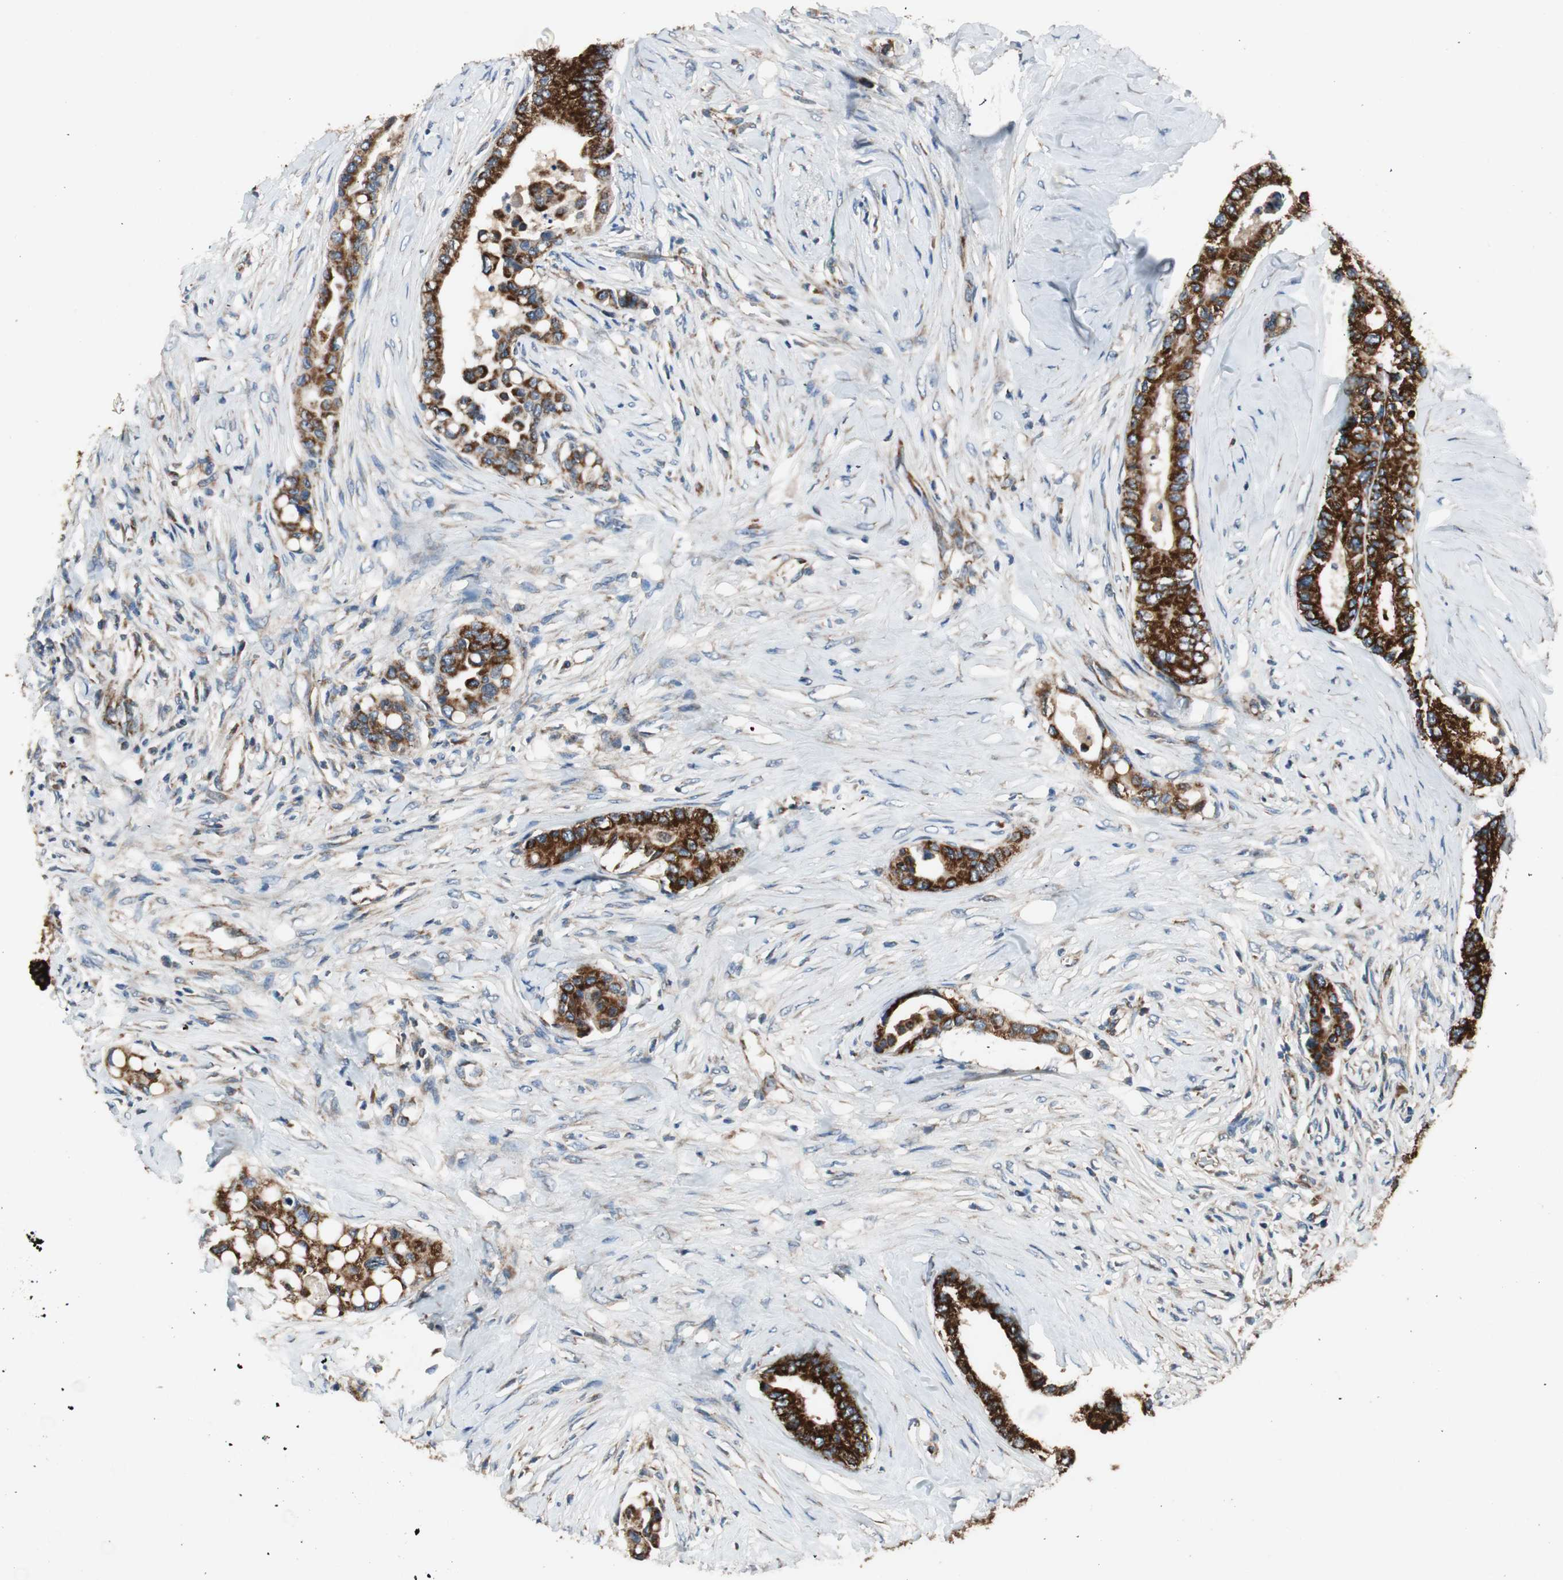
{"staining": {"intensity": "strong", "quantity": ">75%", "location": "cytoplasmic/membranous"}, "tissue": "colorectal cancer", "cell_type": "Tumor cells", "image_type": "cancer", "snomed": [{"axis": "morphology", "description": "Normal tissue, NOS"}, {"axis": "morphology", "description": "Adenocarcinoma, NOS"}, {"axis": "topography", "description": "Colon"}], "caption": "Immunohistochemistry (IHC) histopathology image of colorectal cancer stained for a protein (brown), which demonstrates high levels of strong cytoplasmic/membranous staining in approximately >75% of tumor cells.", "gene": "AKAP1", "patient": {"sex": "male", "age": 82}}